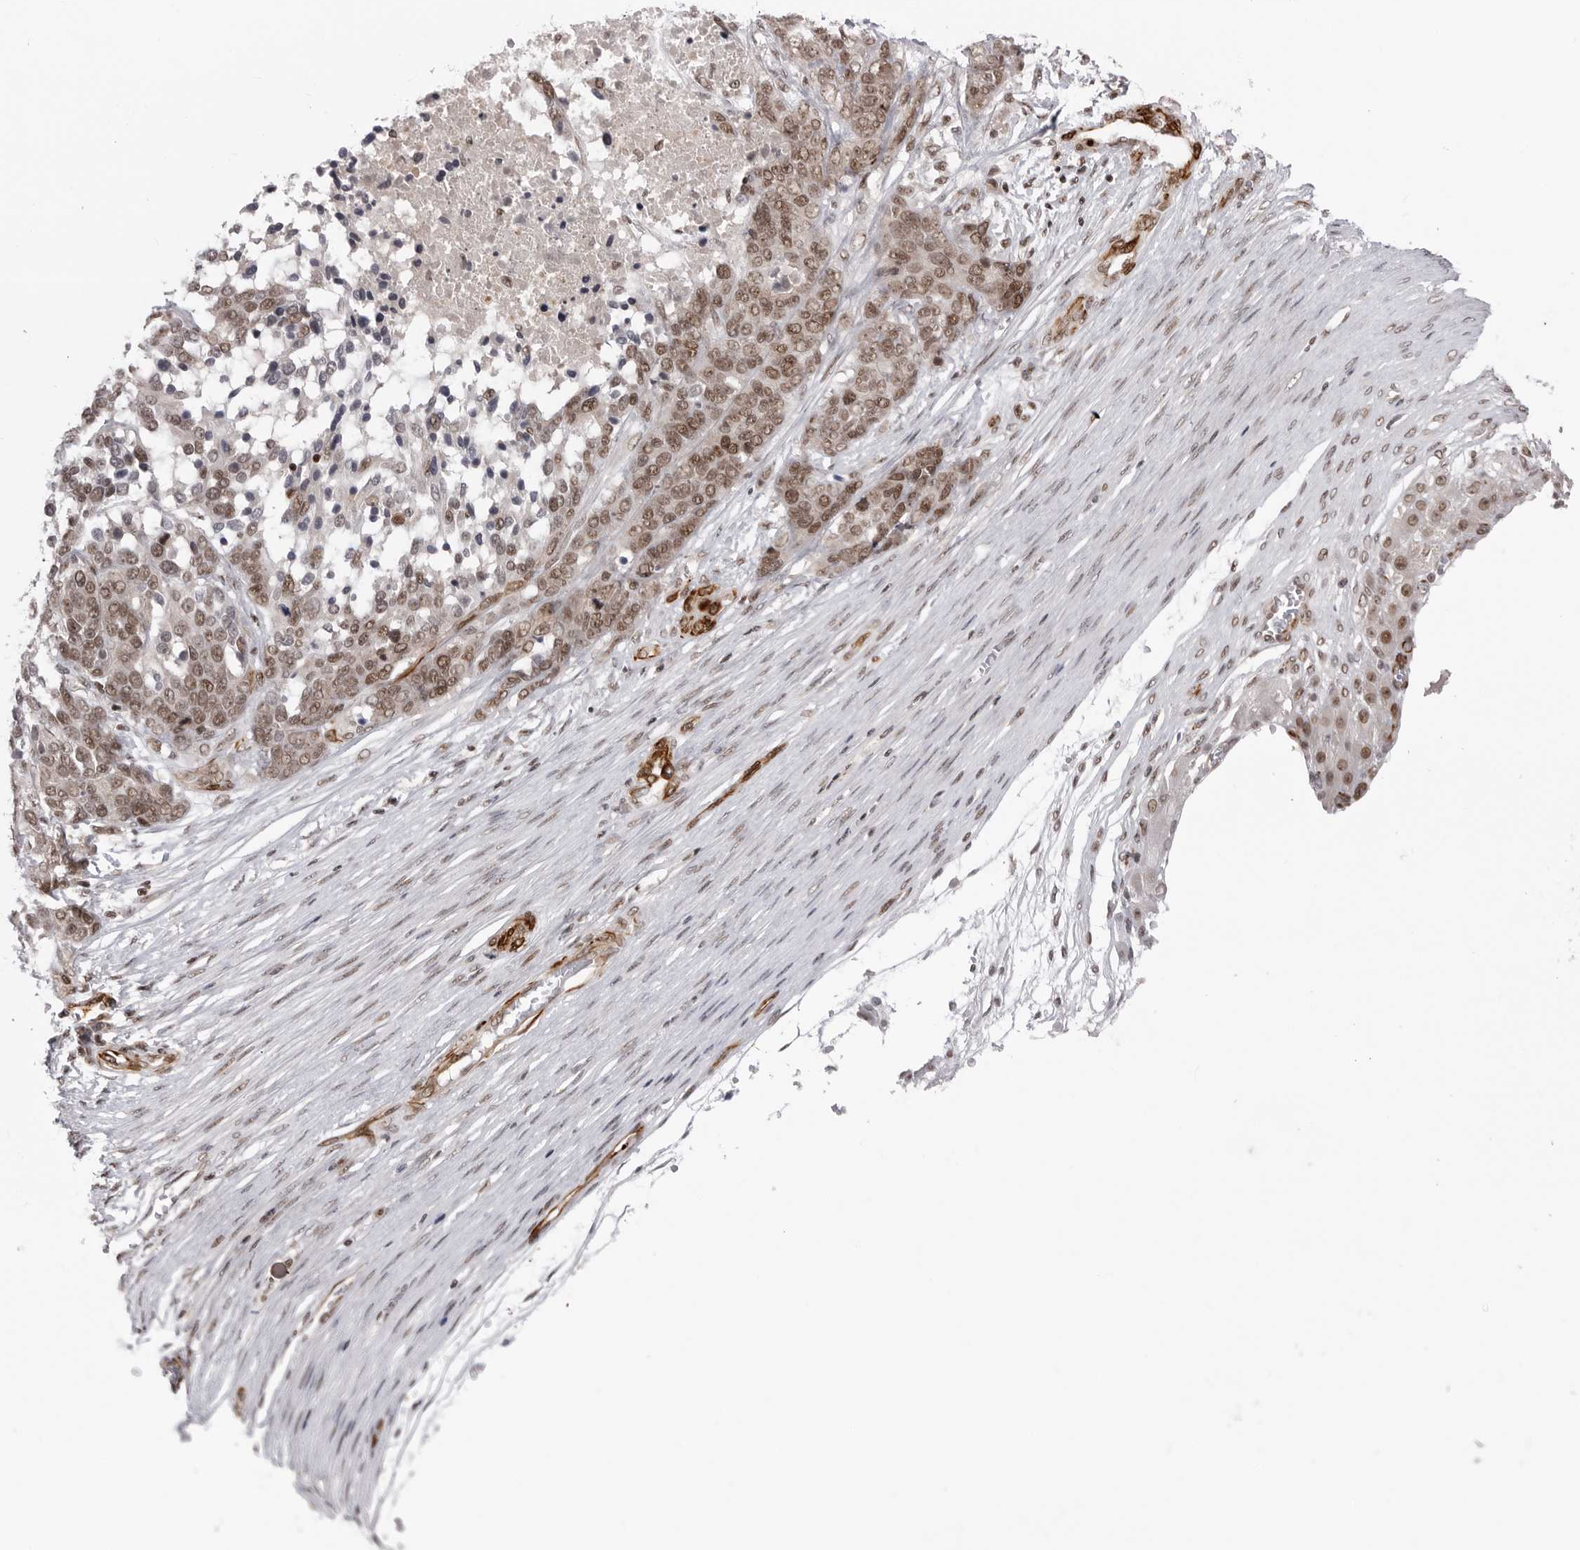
{"staining": {"intensity": "moderate", "quantity": ">75%", "location": "nuclear"}, "tissue": "ovarian cancer", "cell_type": "Tumor cells", "image_type": "cancer", "snomed": [{"axis": "morphology", "description": "Cystadenocarcinoma, serous, NOS"}, {"axis": "topography", "description": "Ovary"}], "caption": "Human ovarian serous cystadenocarcinoma stained with a protein marker displays moderate staining in tumor cells.", "gene": "TRIM66", "patient": {"sex": "female", "age": 44}}